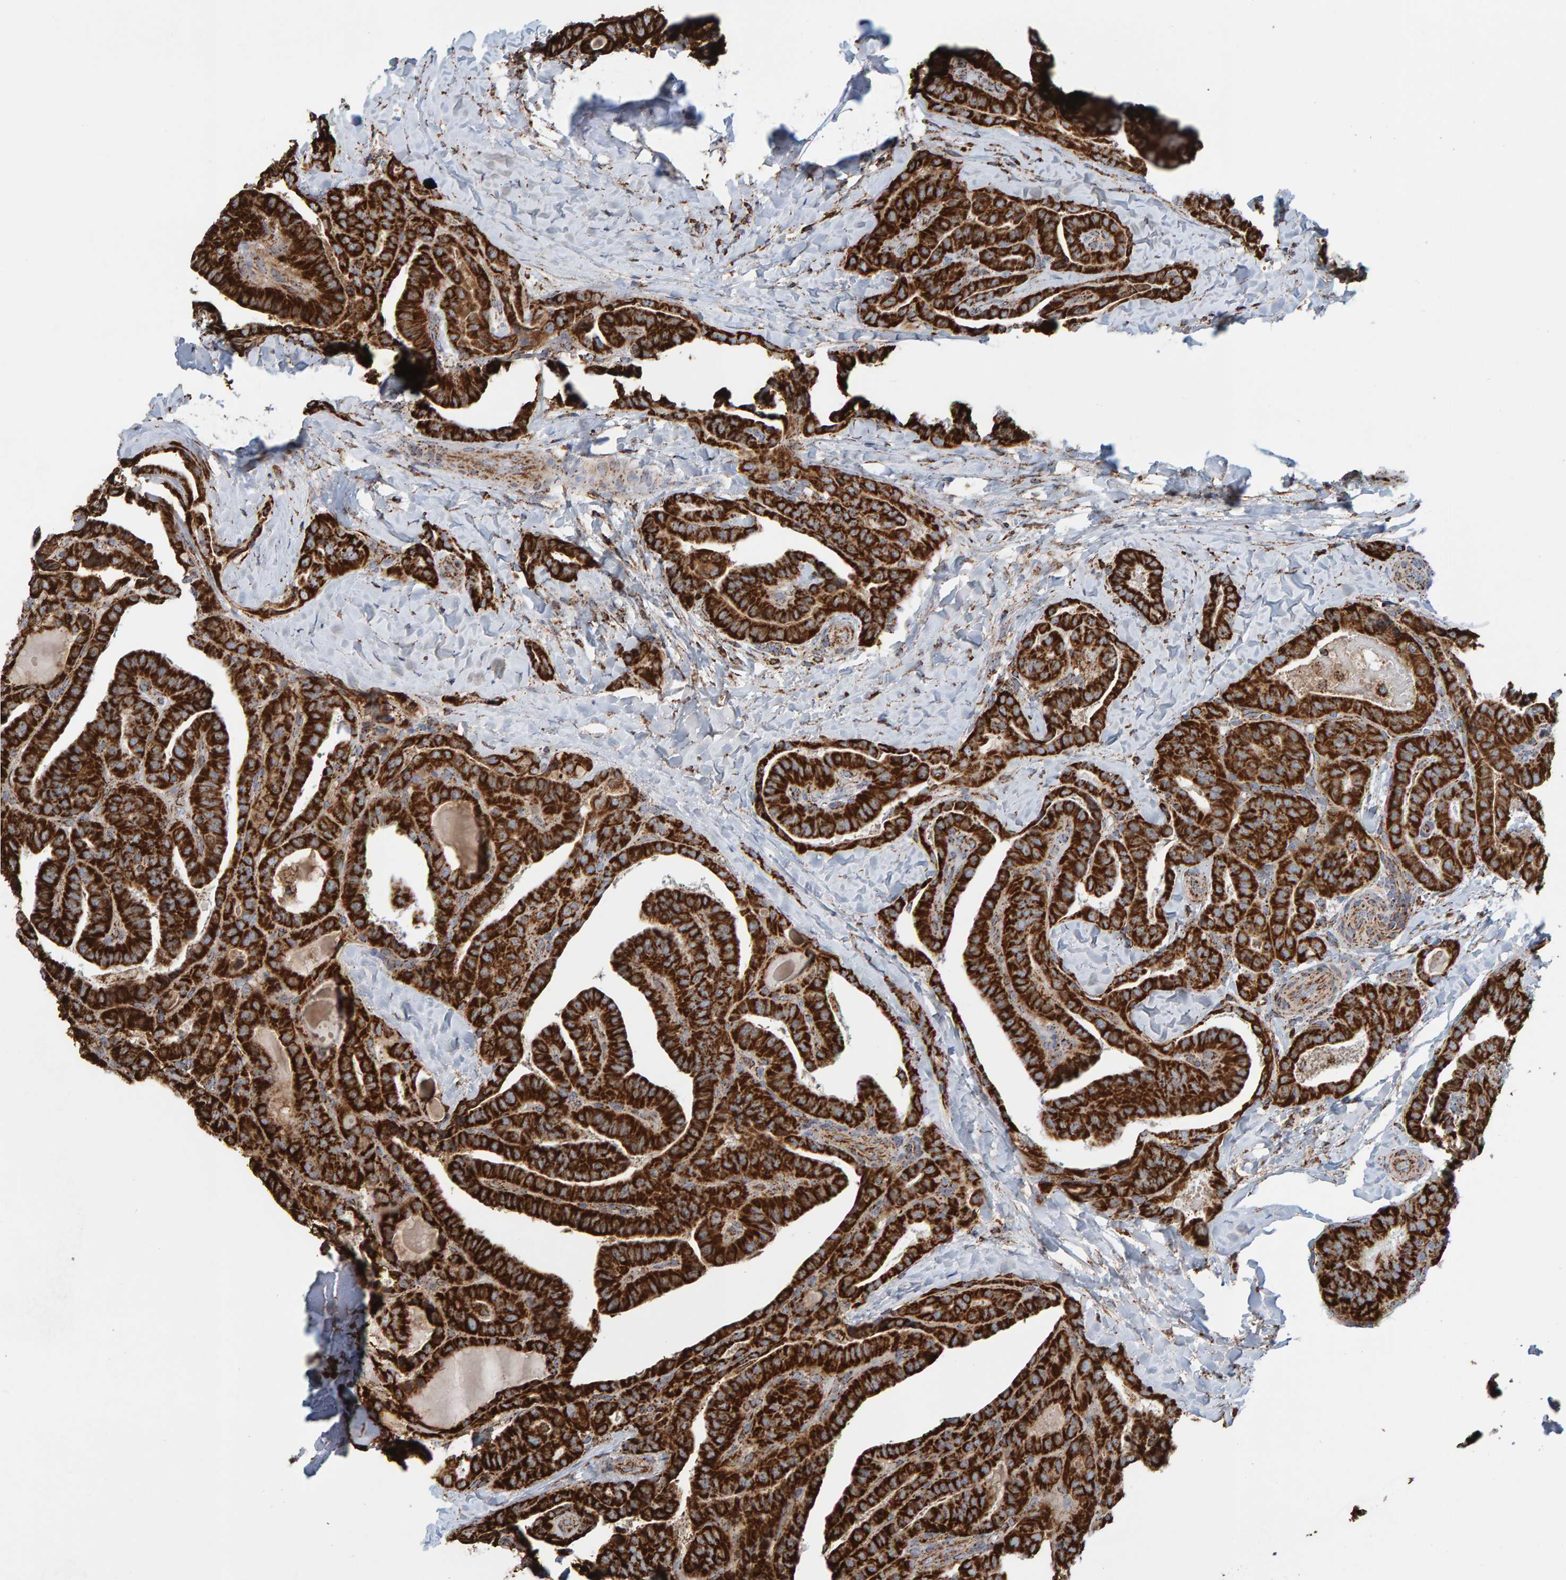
{"staining": {"intensity": "strong", "quantity": ">75%", "location": "cytoplasmic/membranous"}, "tissue": "thyroid cancer", "cell_type": "Tumor cells", "image_type": "cancer", "snomed": [{"axis": "morphology", "description": "Papillary adenocarcinoma, NOS"}, {"axis": "topography", "description": "Thyroid gland"}], "caption": "Protein staining exhibits strong cytoplasmic/membranous expression in approximately >75% of tumor cells in thyroid cancer (papillary adenocarcinoma).", "gene": "MRPL45", "patient": {"sex": "male", "age": 77}}